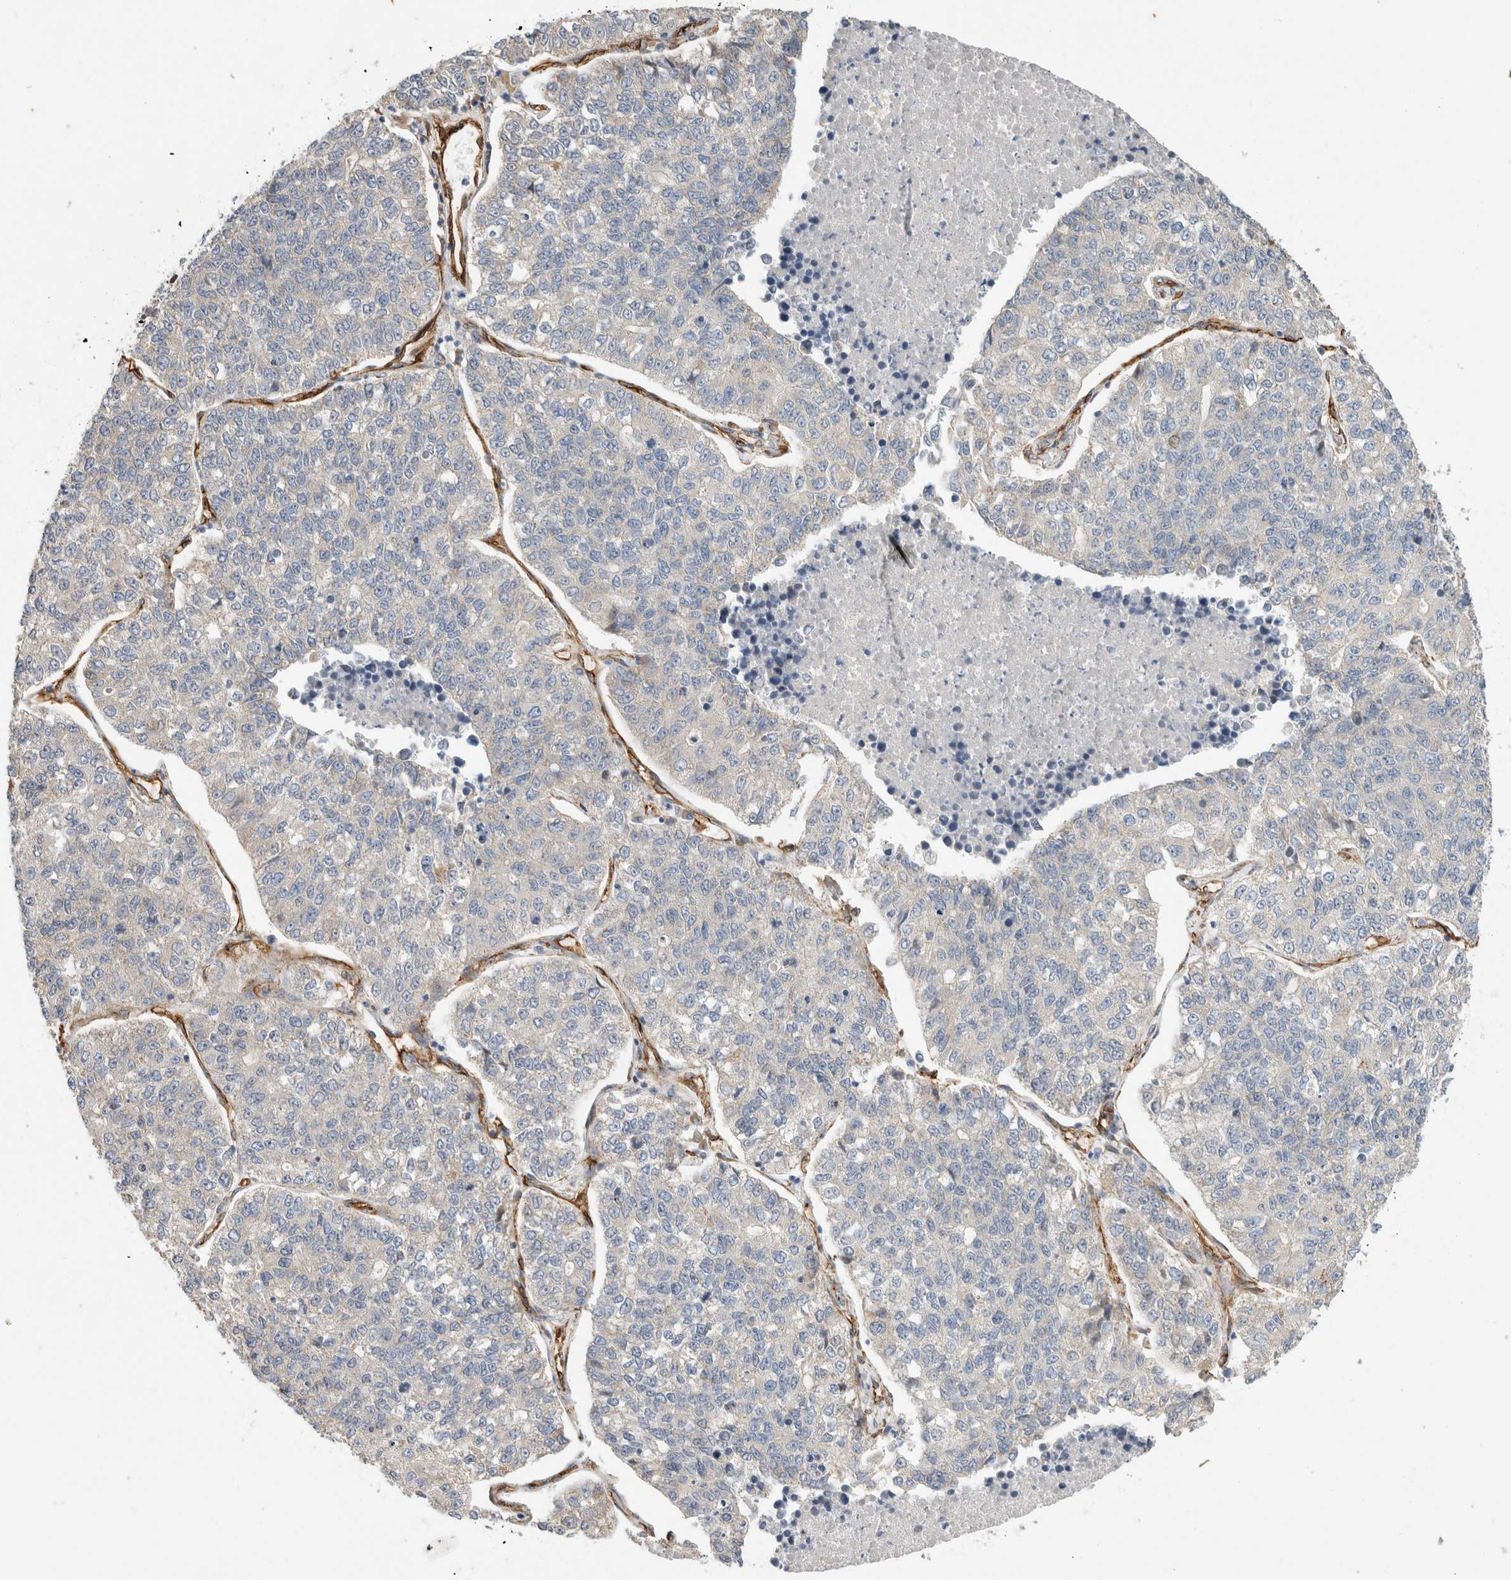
{"staining": {"intensity": "negative", "quantity": "none", "location": "none"}, "tissue": "lung cancer", "cell_type": "Tumor cells", "image_type": "cancer", "snomed": [{"axis": "morphology", "description": "Adenocarcinoma, NOS"}, {"axis": "topography", "description": "Lung"}], "caption": "Immunohistochemistry histopathology image of neoplastic tissue: lung adenocarcinoma stained with DAB (3,3'-diaminobenzidine) demonstrates no significant protein positivity in tumor cells.", "gene": "JMJD4", "patient": {"sex": "male", "age": 49}}